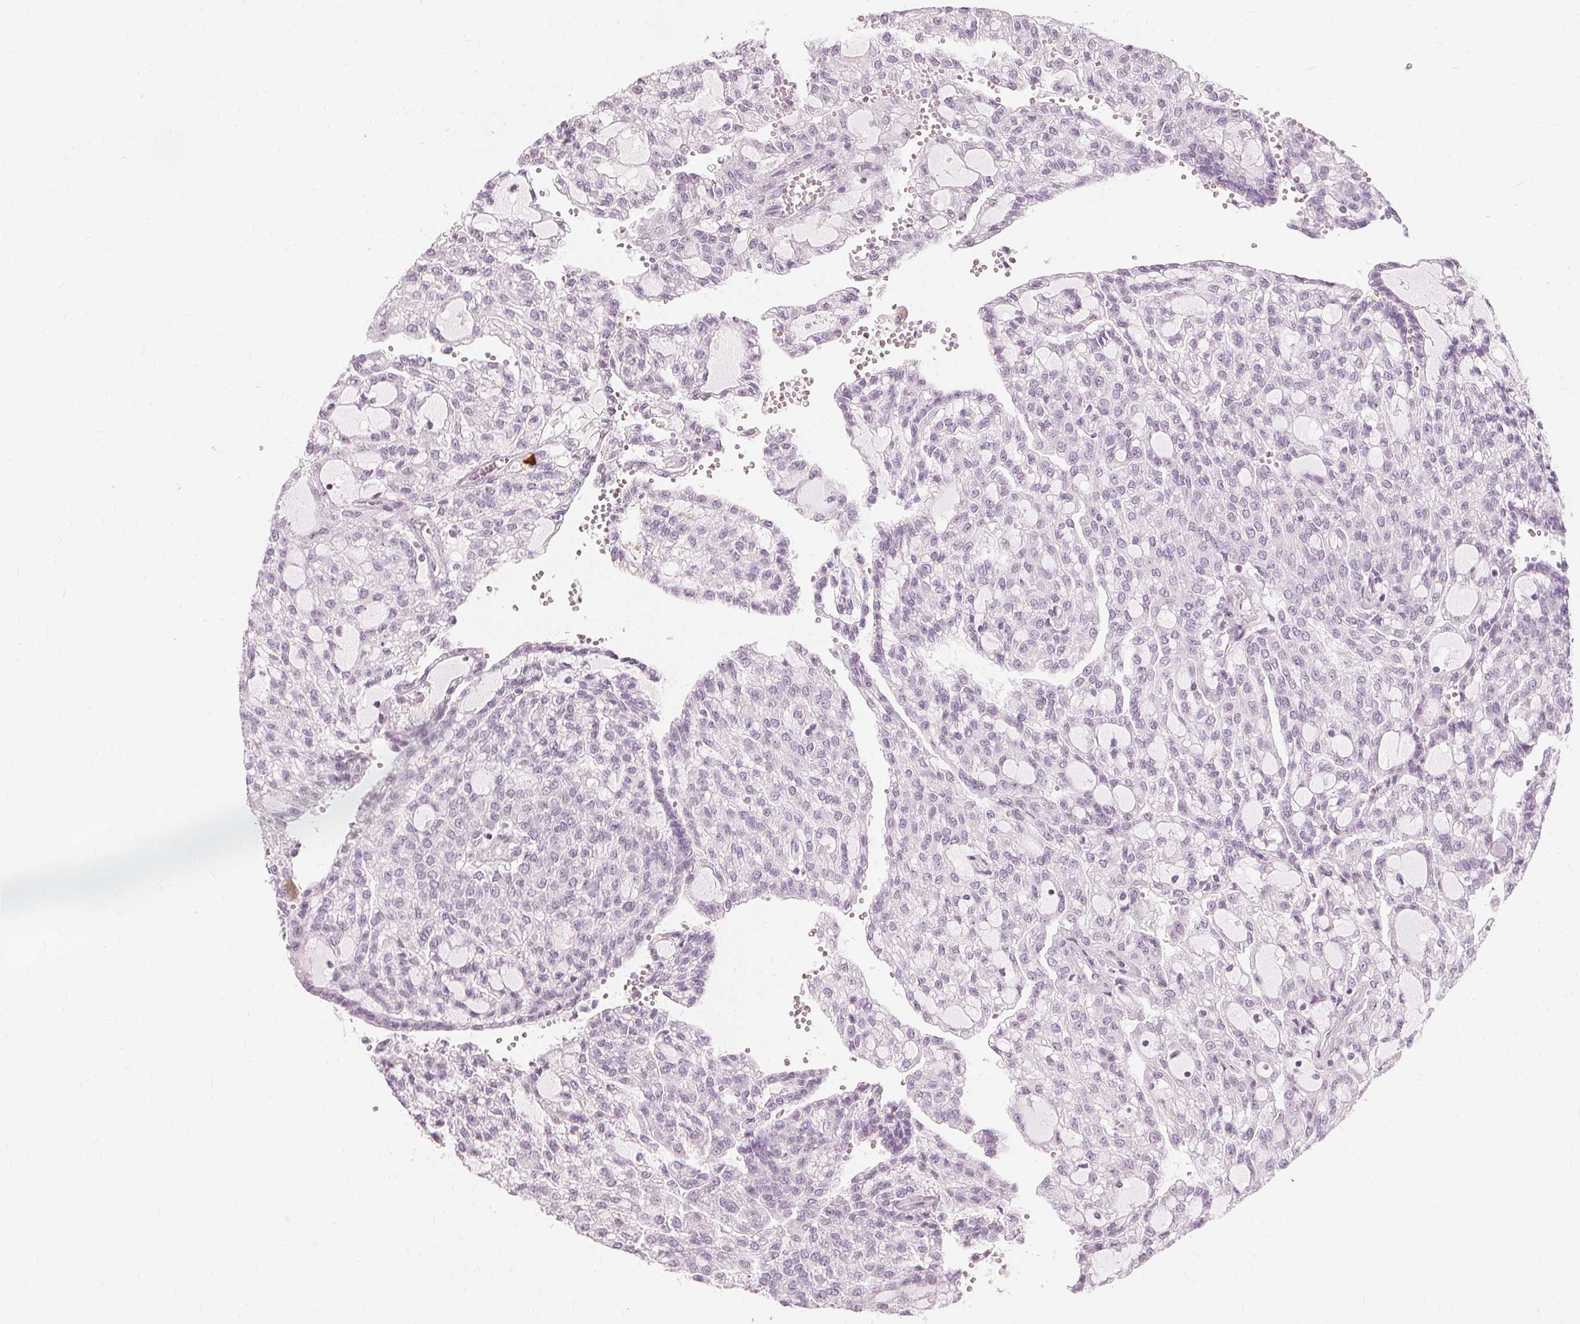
{"staining": {"intensity": "negative", "quantity": "none", "location": "none"}, "tissue": "renal cancer", "cell_type": "Tumor cells", "image_type": "cancer", "snomed": [{"axis": "morphology", "description": "Adenocarcinoma, NOS"}, {"axis": "topography", "description": "Kidney"}], "caption": "DAB immunohistochemical staining of human renal adenocarcinoma shows no significant expression in tumor cells.", "gene": "TFF1", "patient": {"sex": "male", "age": 63}}